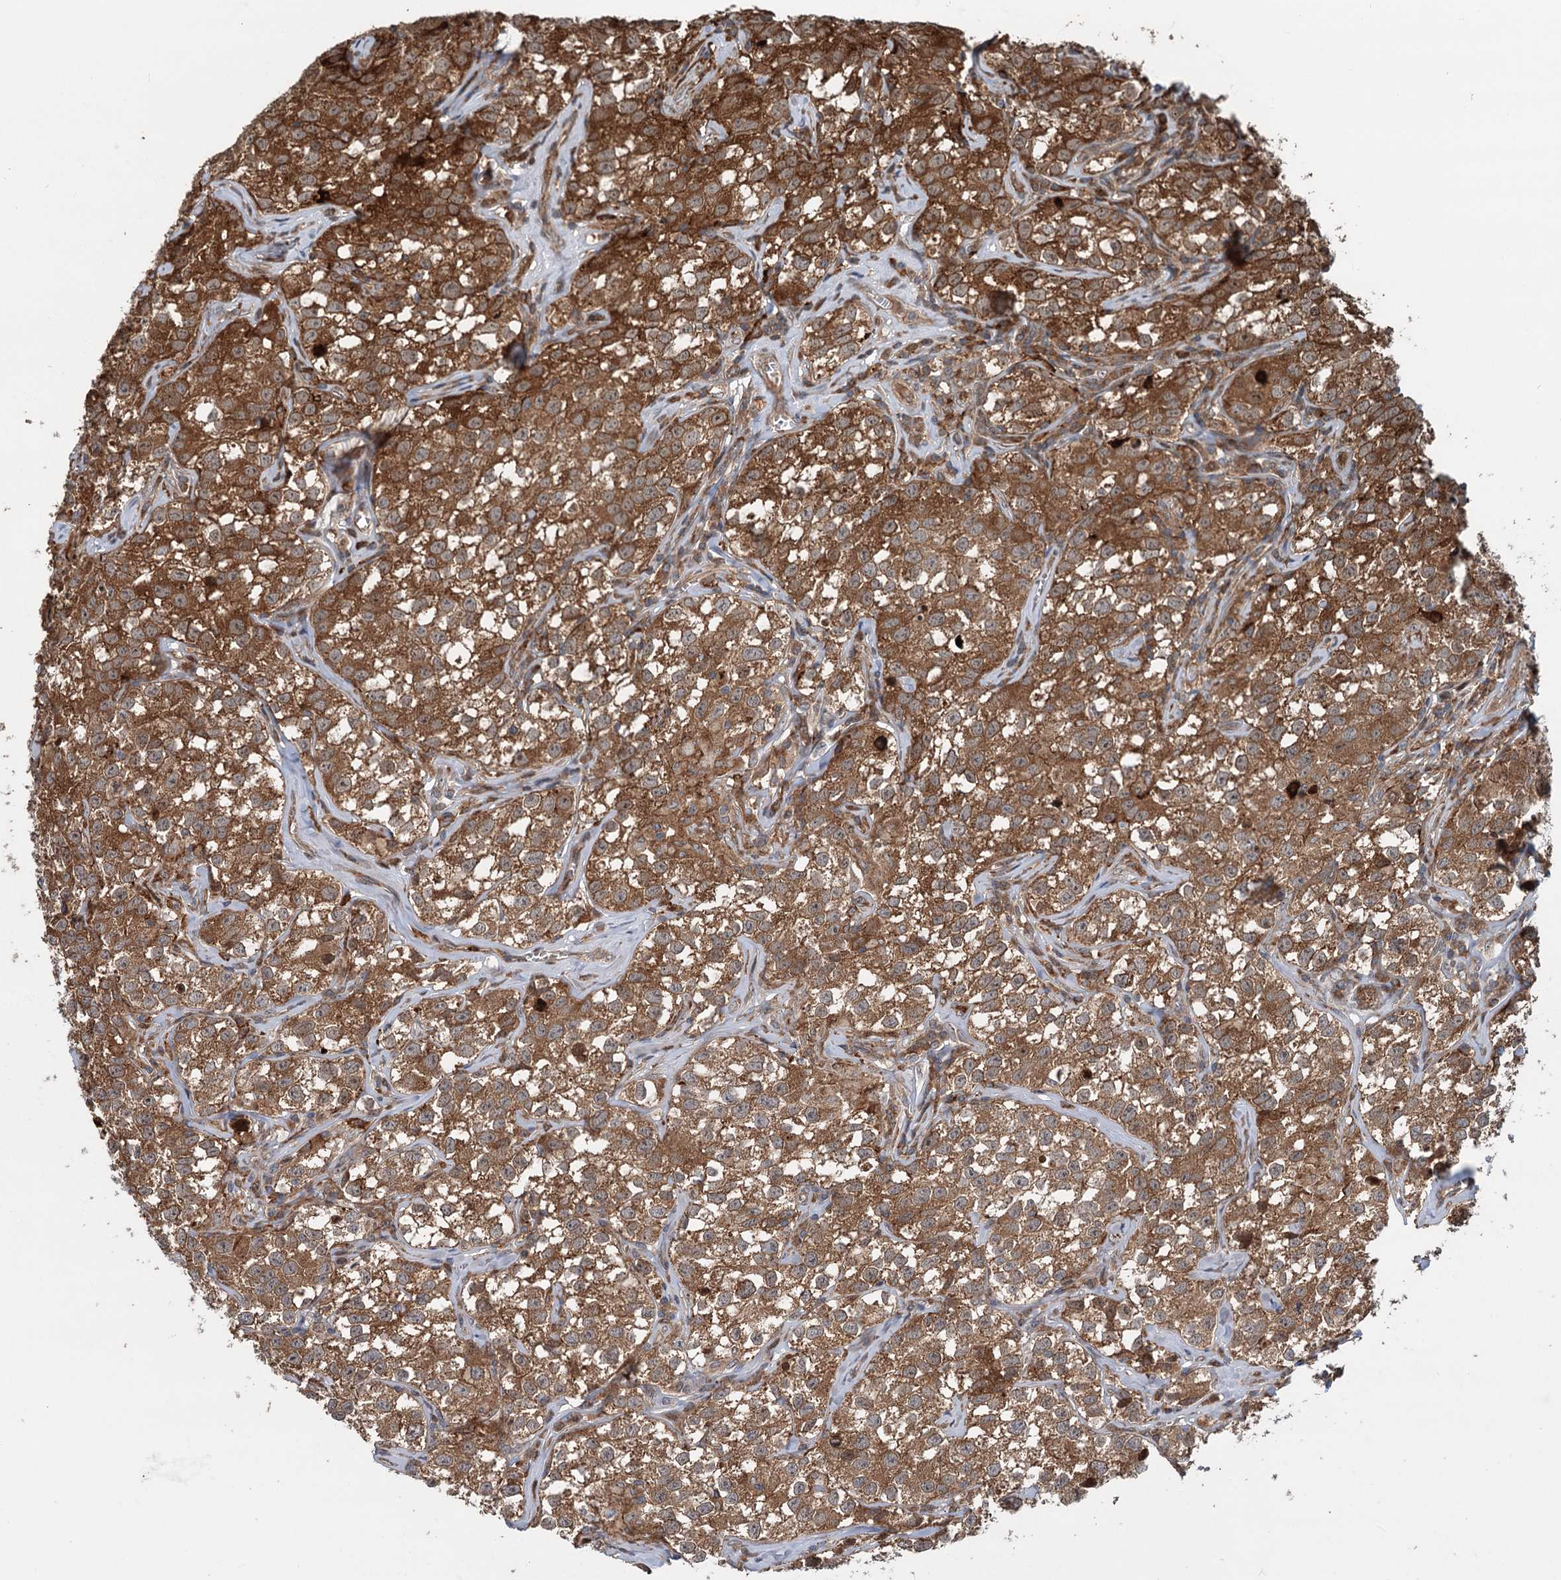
{"staining": {"intensity": "strong", "quantity": ">75%", "location": "cytoplasmic/membranous"}, "tissue": "testis cancer", "cell_type": "Tumor cells", "image_type": "cancer", "snomed": [{"axis": "morphology", "description": "Seminoma, NOS"}, {"axis": "morphology", "description": "Carcinoma, Embryonal, NOS"}, {"axis": "topography", "description": "Testis"}], "caption": "The immunohistochemical stain labels strong cytoplasmic/membranous staining in tumor cells of embryonal carcinoma (testis) tissue. The protein is shown in brown color, while the nuclei are stained blue.", "gene": "RNF111", "patient": {"sex": "male", "age": 43}}